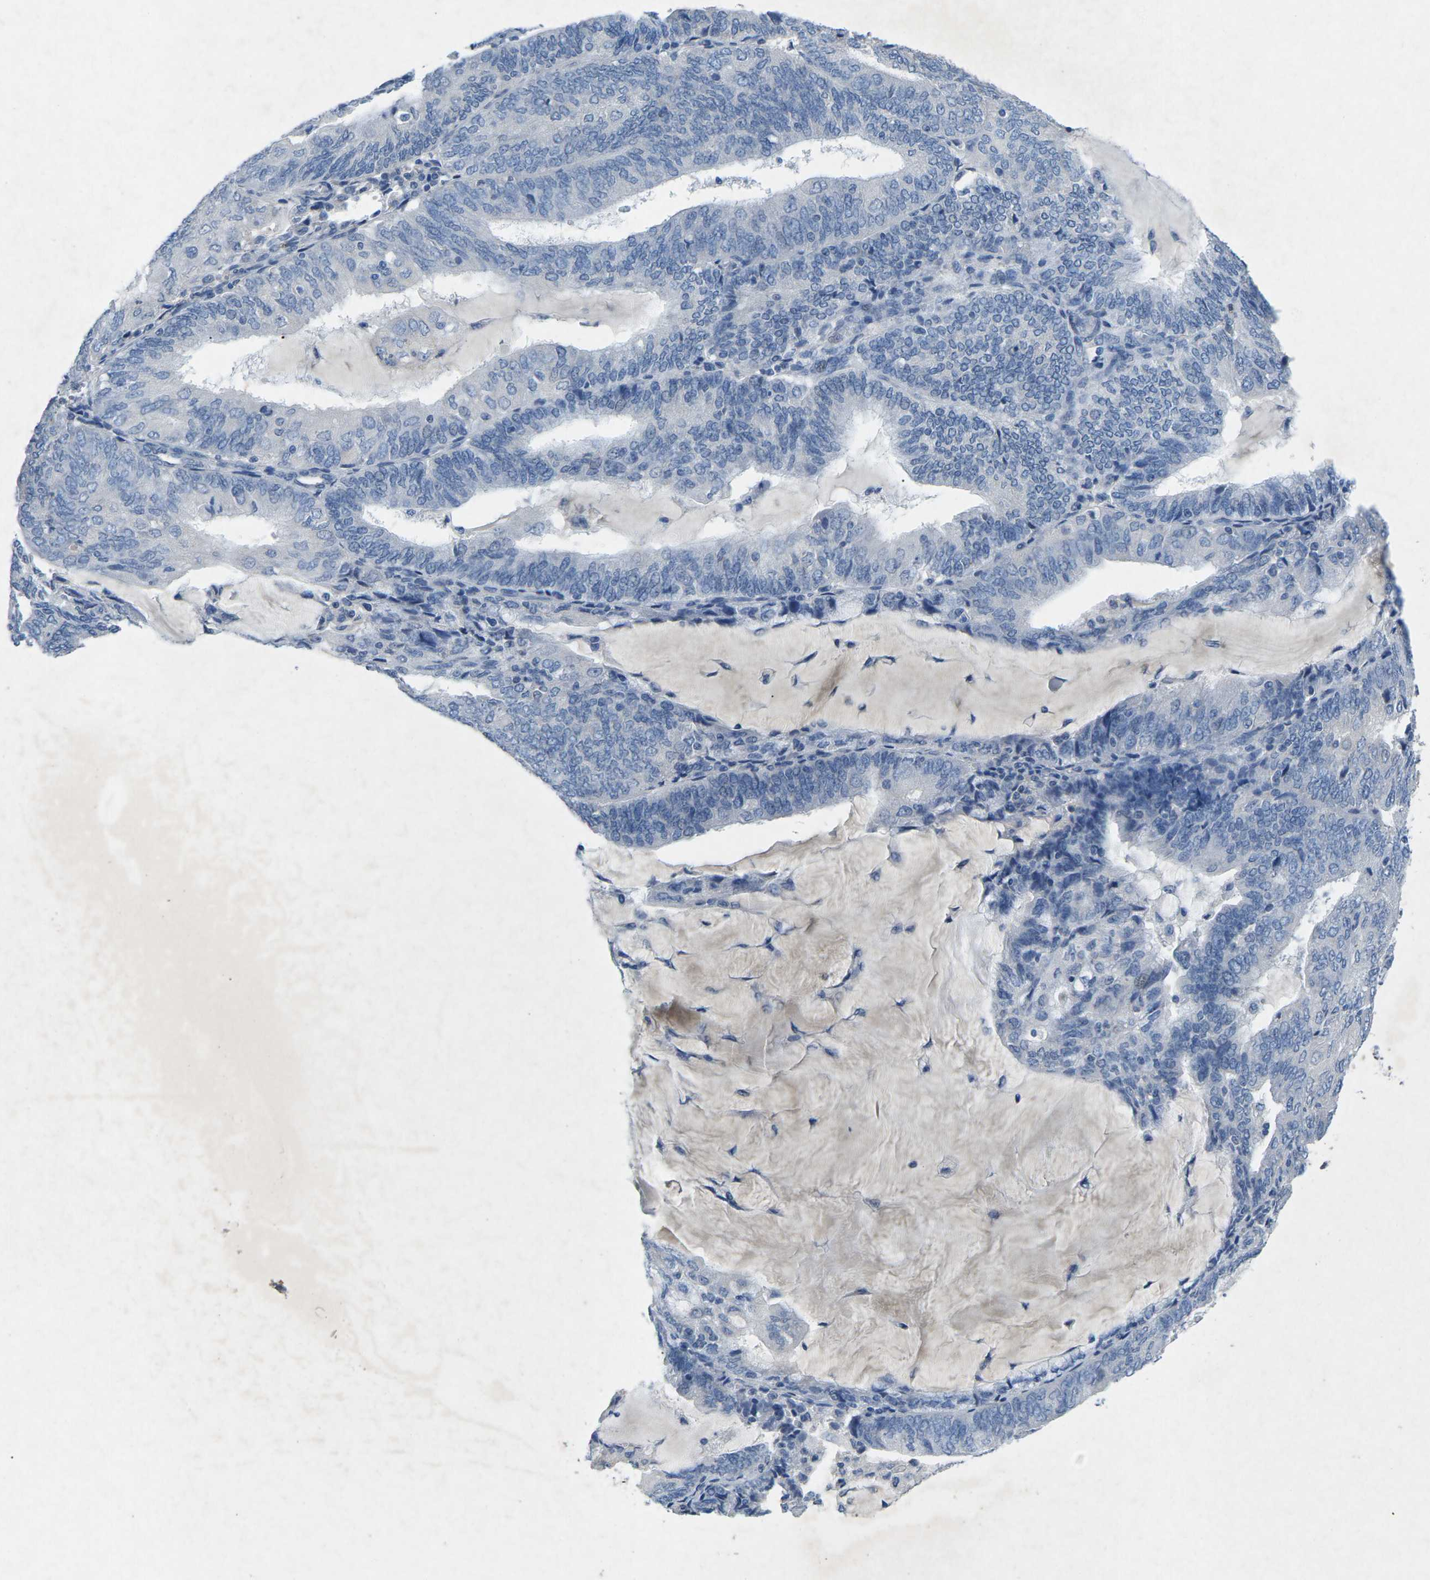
{"staining": {"intensity": "negative", "quantity": "none", "location": "none"}, "tissue": "endometrial cancer", "cell_type": "Tumor cells", "image_type": "cancer", "snomed": [{"axis": "morphology", "description": "Adenocarcinoma, NOS"}, {"axis": "topography", "description": "Endometrium"}], "caption": "This is a photomicrograph of immunohistochemistry (IHC) staining of adenocarcinoma (endometrial), which shows no expression in tumor cells. (DAB immunohistochemistry (IHC), high magnification).", "gene": "PLG", "patient": {"sex": "female", "age": 81}}